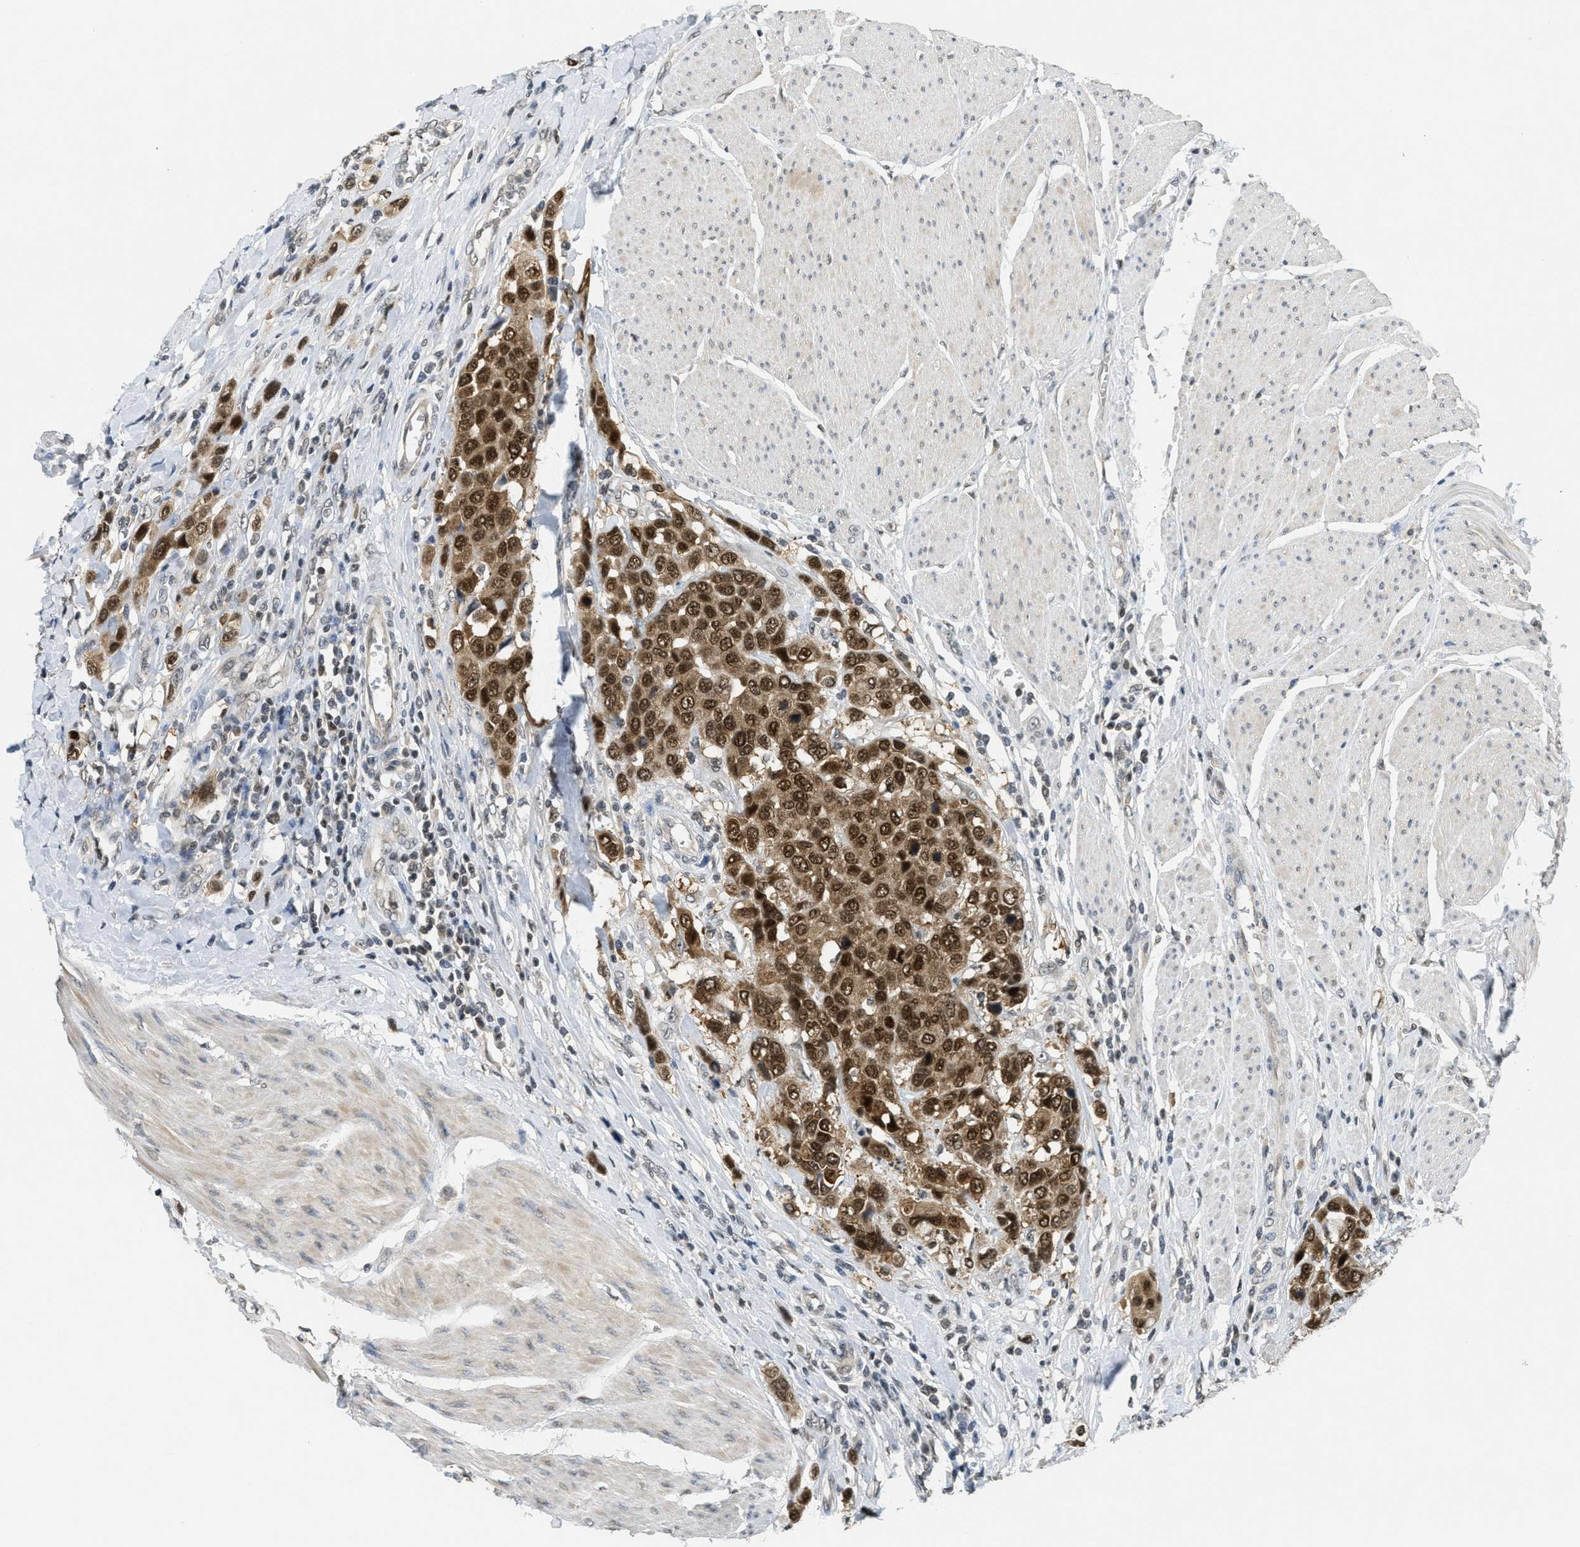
{"staining": {"intensity": "strong", "quantity": ">75%", "location": "cytoplasmic/membranous,nuclear"}, "tissue": "urothelial cancer", "cell_type": "Tumor cells", "image_type": "cancer", "snomed": [{"axis": "morphology", "description": "Urothelial carcinoma, High grade"}, {"axis": "topography", "description": "Urinary bladder"}], "caption": "Immunohistochemistry (IHC) image of high-grade urothelial carcinoma stained for a protein (brown), which exhibits high levels of strong cytoplasmic/membranous and nuclear staining in about >75% of tumor cells.", "gene": "DNAJB1", "patient": {"sex": "male", "age": 50}}